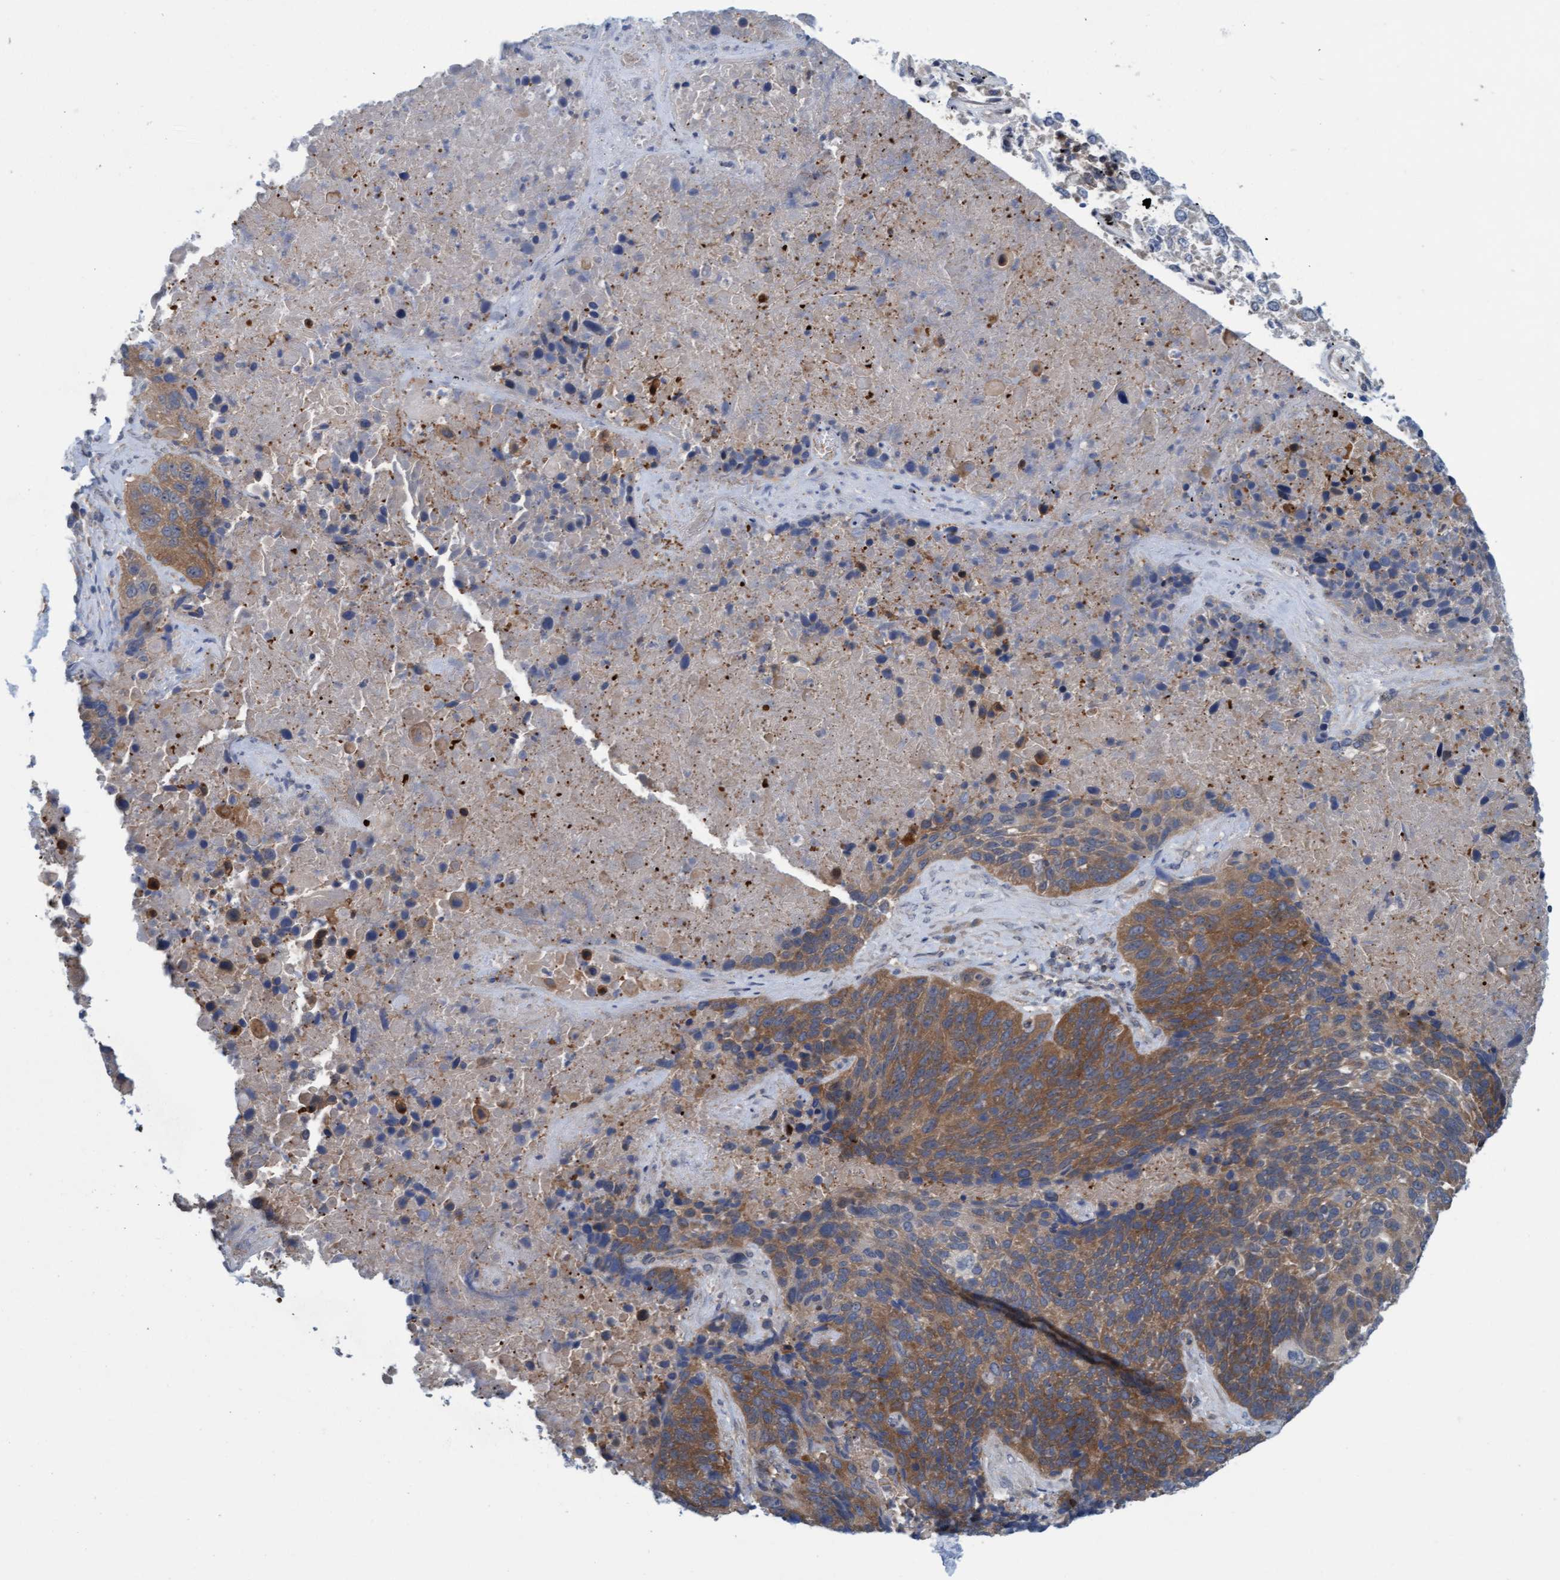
{"staining": {"intensity": "moderate", "quantity": "<25%", "location": "cytoplasmic/membranous"}, "tissue": "lung cancer", "cell_type": "Tumor cells", "image_type": "cancer", "snomed": [{"axis": "morphology", "description": "Squamous cell carcinoma, NOS"}, {"axis": "topography", "description": "Lung"}], "caption": "An image showing moderate cytoplasmic/membranous staining in approximately <25% of tumor cells in lung cancer (squamous cell carcinoma), as visualized by brown immunohistochemical staining.", "gene": "KLHL25", "patient": {"sex": "male", "age": 65}}